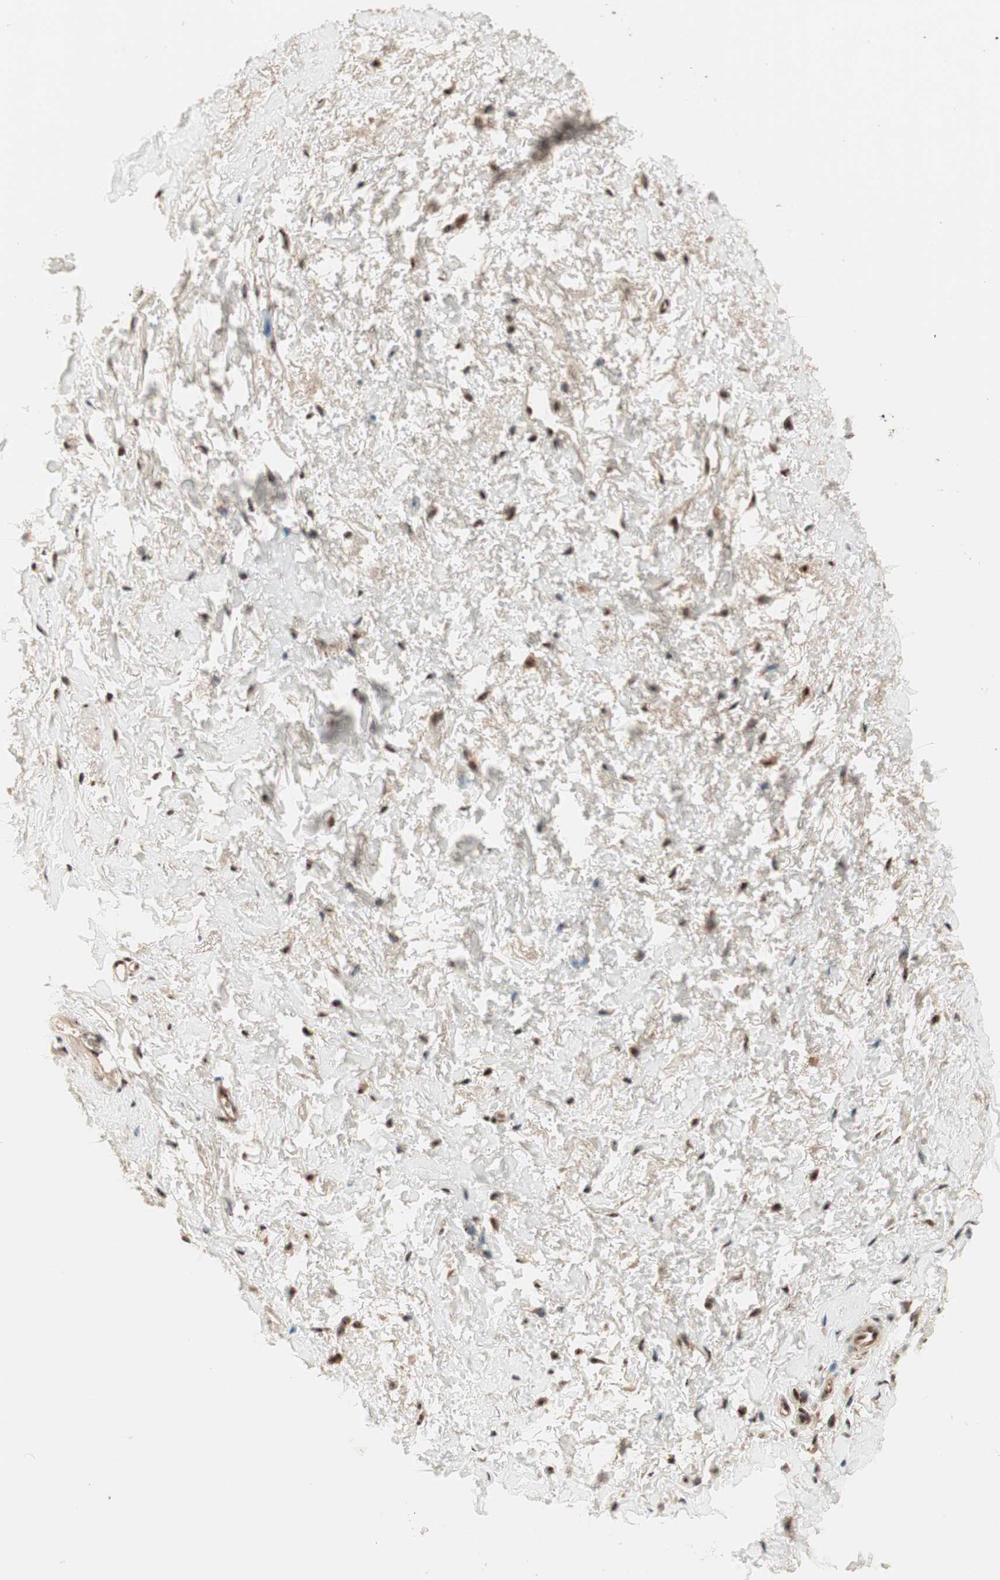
{"staining": {"intensity": "strong", "quantity": ">75%", "location": "cytoplasmic/membranous,nuclear"}, "tissue": "adipose tissue", "cell_type": "Adipocytes", "image_type": "normal", "snomed": [{"axis": "morphology", "description": "Normal tissue, NOS"}, {"axis": "topography", "description": "Soft tissue"}, {"axis": "topography", "description": "Peripheral nerve tissue"}], "caption": "Immunohistochemistry (IHC) (DAB) staining of normal human adipose tissue reveals strong cytoplasmic/membranous,nuclear protein positivity in approximately >75% of adipocytes.", "gene": "NR5A2", "patient": {"sex": "female", "age": 71}}